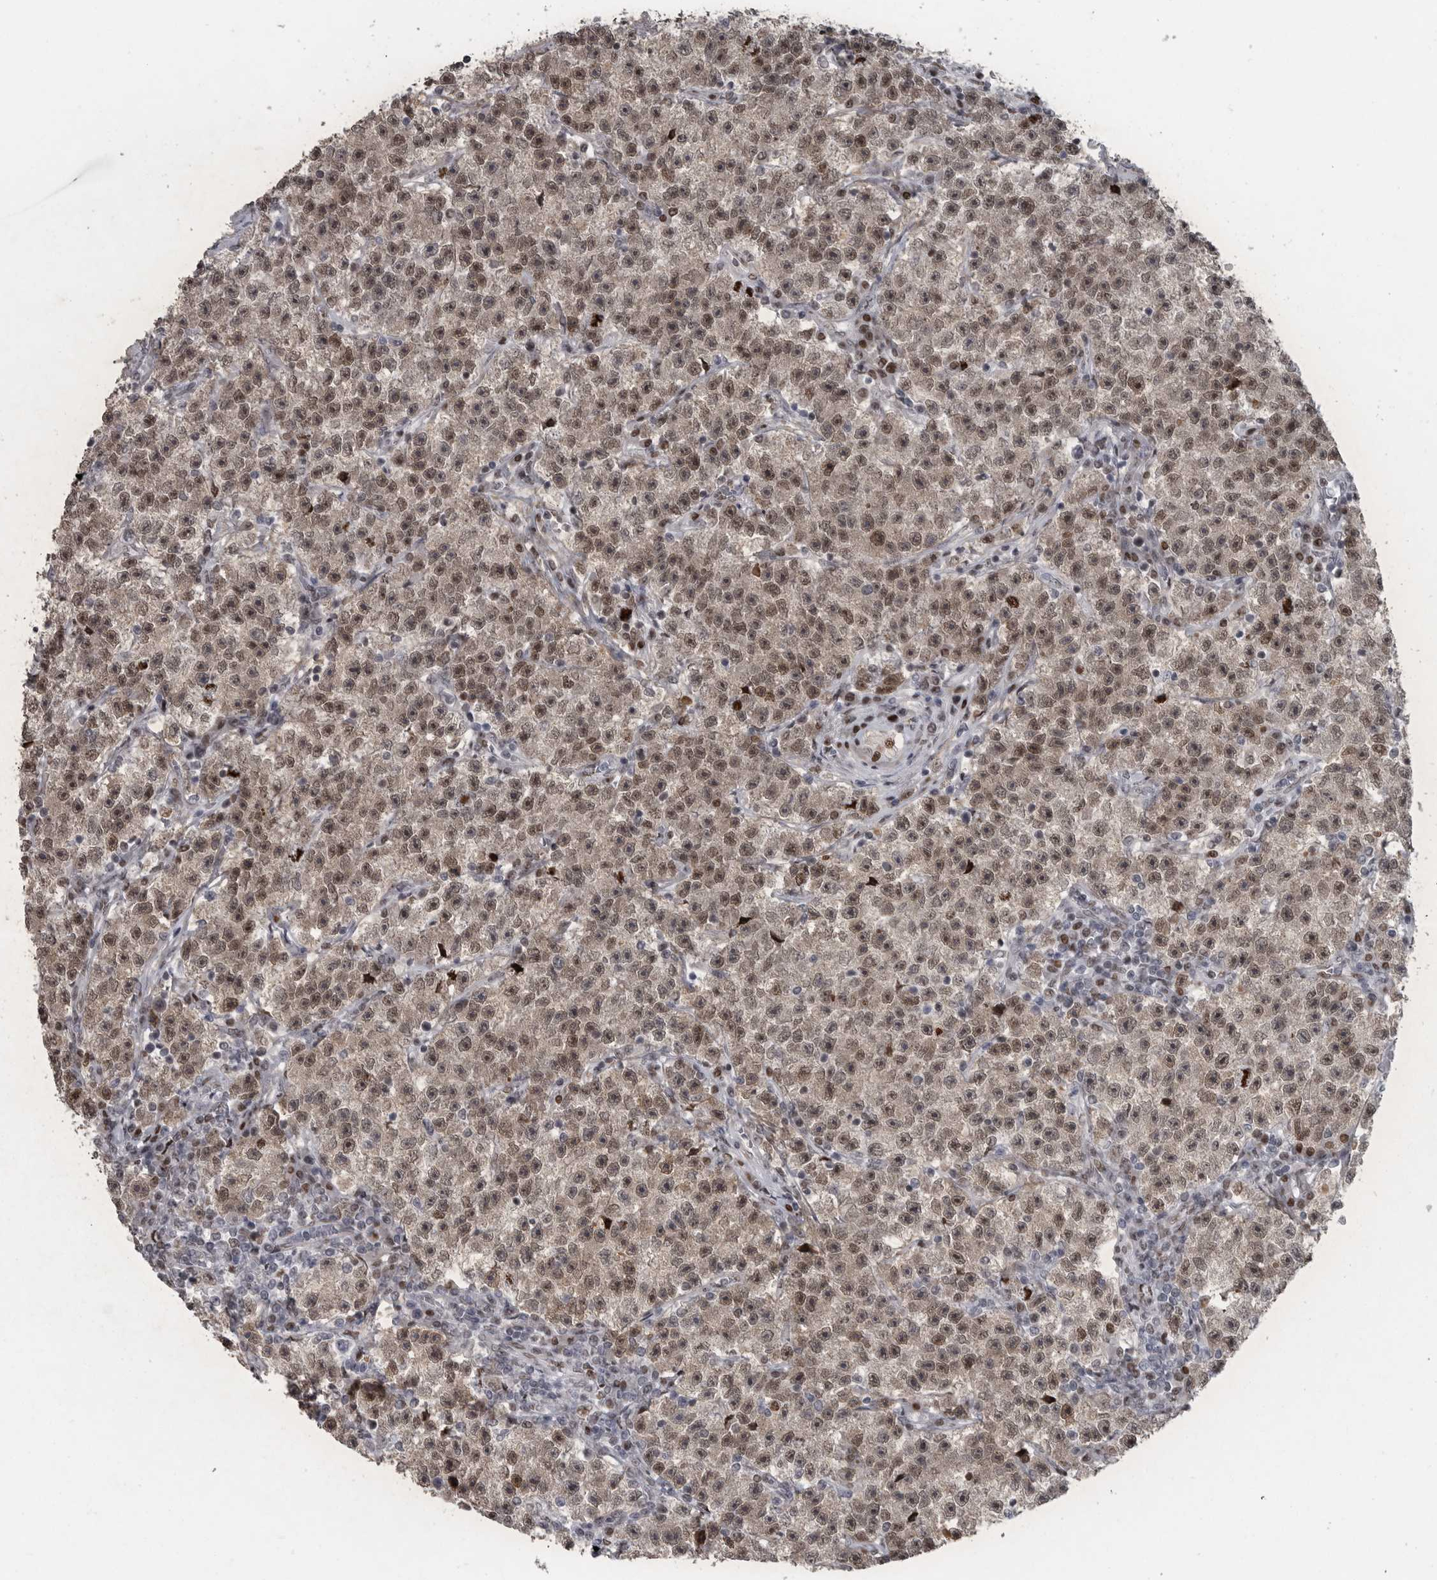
{"staining": {"intensity": "moderate", "quantity": ">75%", "location": "nuclear"}, "tissue": "testis cancer", "cell_type": "Tumor cells", "image_type": "cancer", "snomed": [{"axis": "morphology", "description": "Seminoma, NOS"}, {"axis": "topography", "description": "Testis"}], "caption": "Immunohistochemistry (IHC) of human testis cancer exhibits medium levels of moderate nuclear positivity in approximately >75% of tumor cells.", "gene": "HMGN3", "patient": {"sex": "male", "age": 22}}